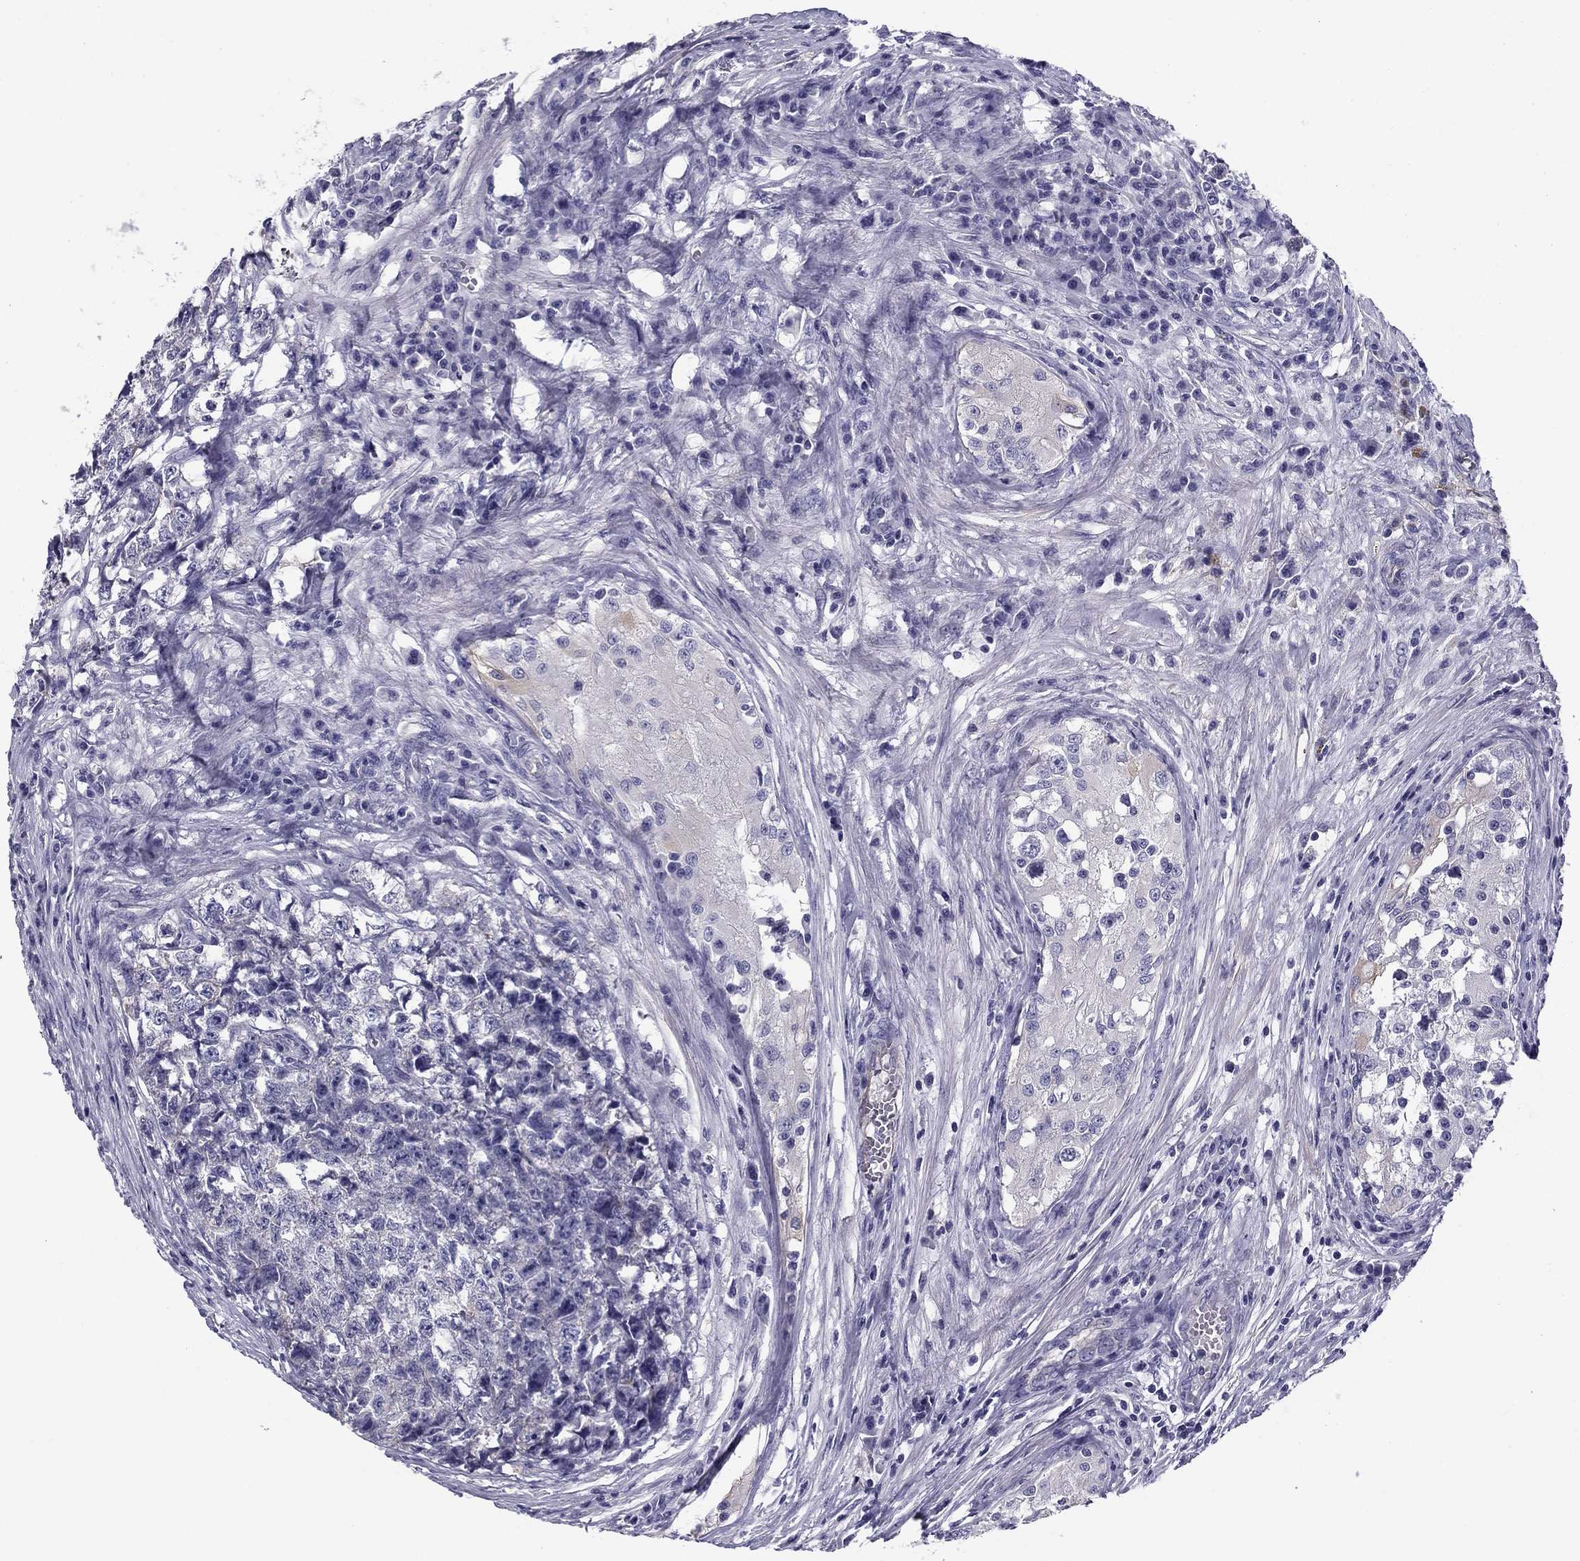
{"staining": {"intensity": "negative", "quantity": "none", "location": "none"}, "tissue": "testis cancer", "cell_type": "Tumor cells", "image_type": "cancer", "snomed": [{"axis": "morphology", "description": "Seminoma, NOS"}, {"axis": "morphology", "description": "Carcinoma, Embryonal, NOS"}, {"axis": "topography", "description": "Testis"}], "caption": "Micrograph shows no protein expression in tumor cells of testis cancer (seminoma) tissue.", "gene": "FLNC", "patient": {"sex": "male", "age": 22}}